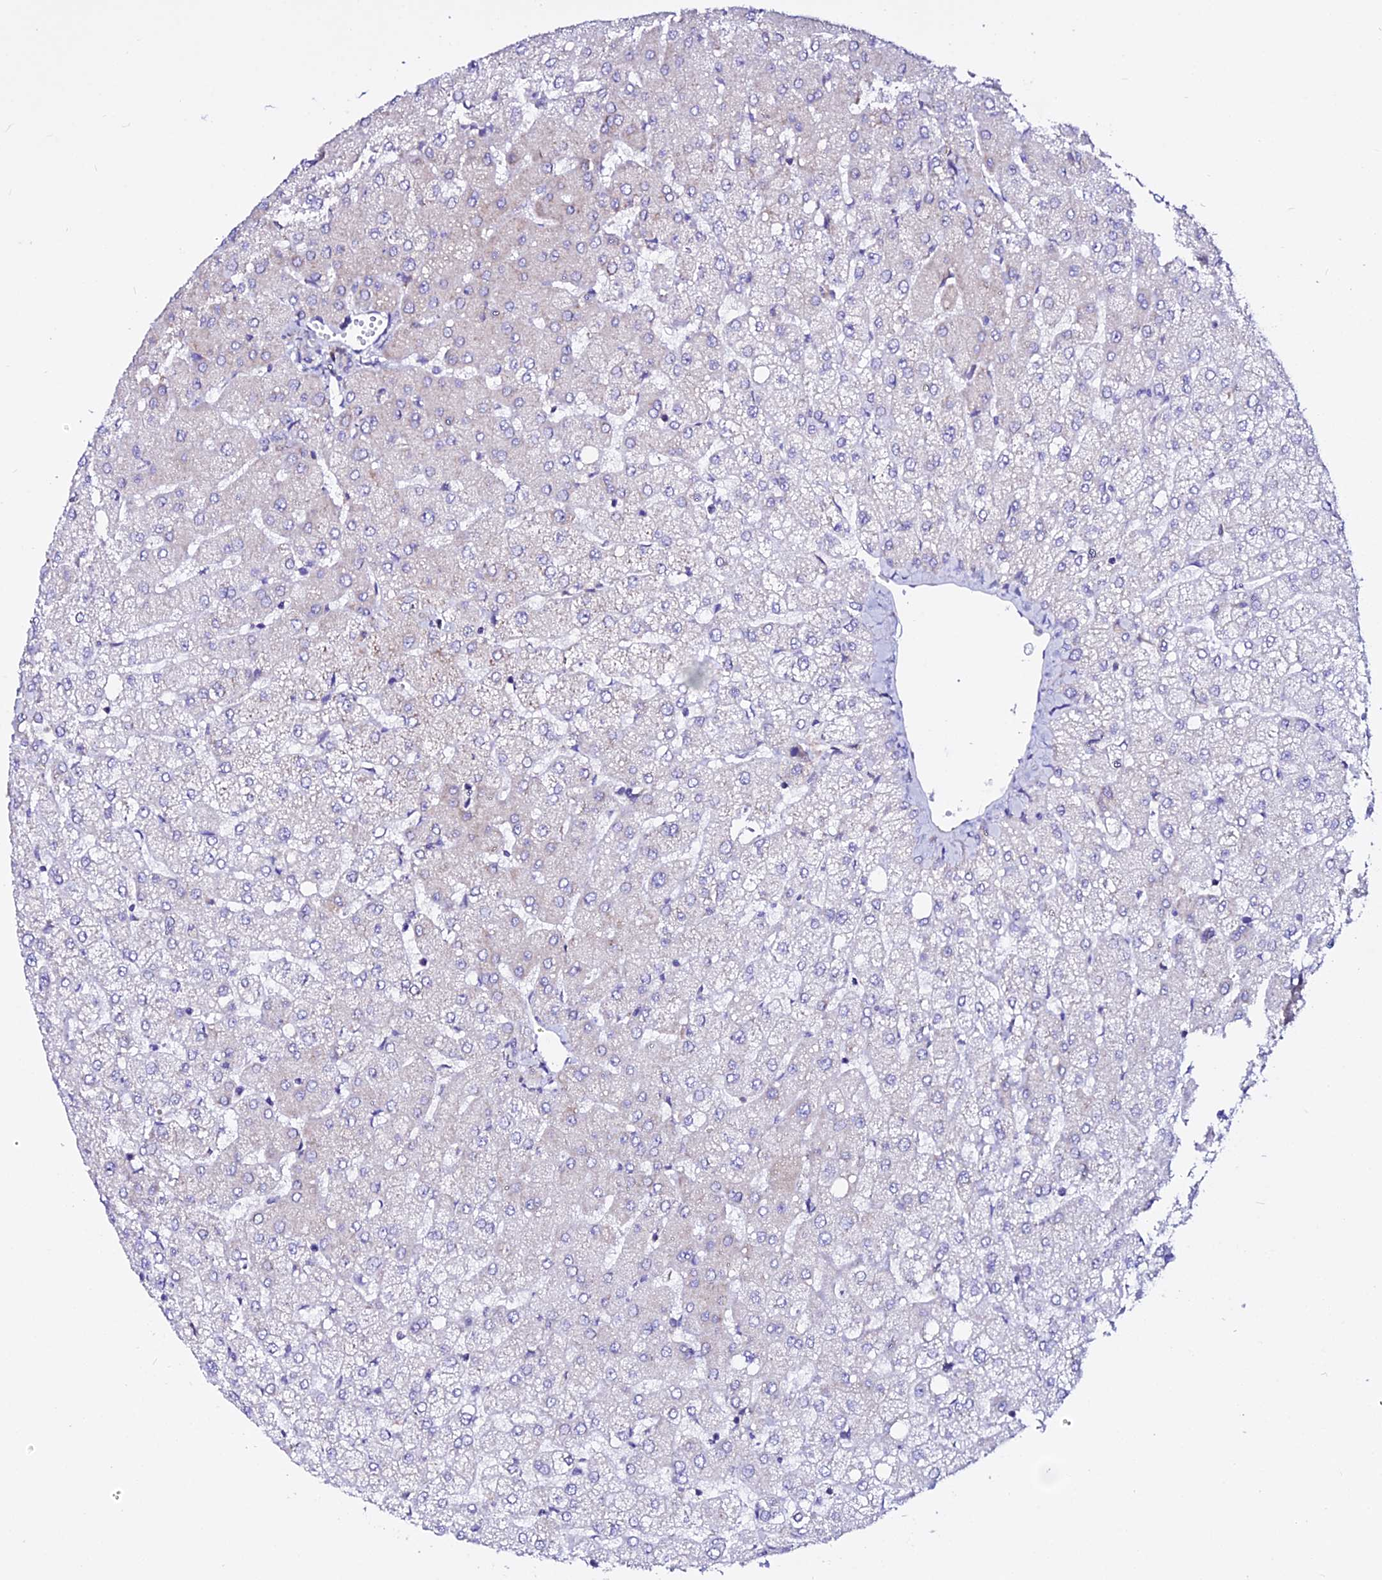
{"staining": {"intensity": "negative", "quantity": "none", "location": "none"}, "tissue": "liver", "cell_type": "Cholangiocytes", "image_type": "normal", "snomed": [{"axis": "morphology", "description": "Normal tissue, NOS"}, {"axis": "topography", "description": "Liver"}], "caption": "Immunohistochemical staining of unremarkable liver shows no significant staining in cholangiocytes. Nuclei are stained in blue.", "gene": "EEF1G", "patient": {"sex": "female", "age": 54}}